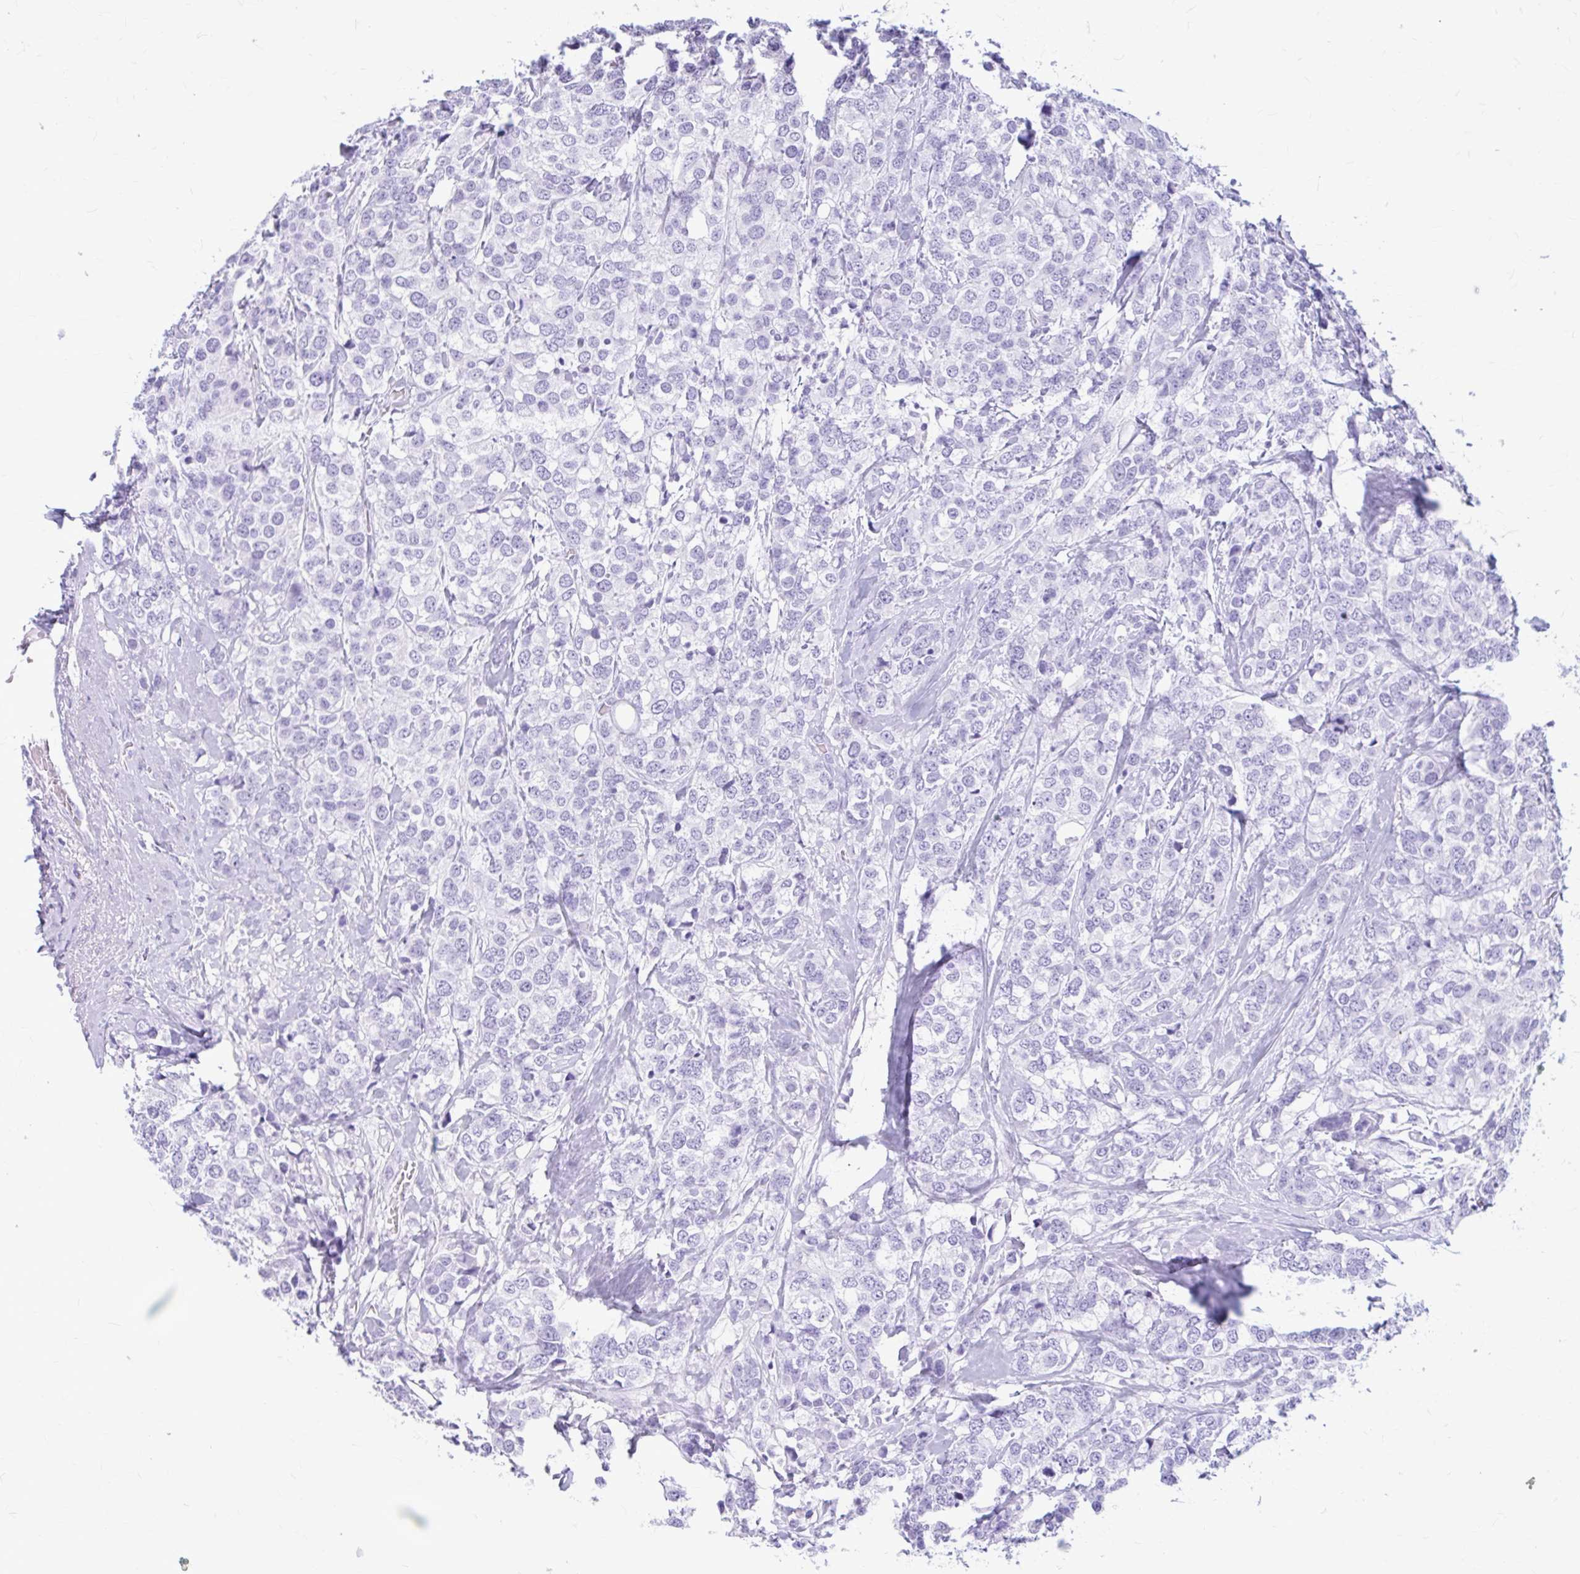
{"staining": {"intensity": "negative", "quantity": "none", "location": "none"}, "tissue": "breast cancer", "cell_type": "Tumor cells", "image_type": "cancer", "snomed": [{"axis": "morphology", "description": "Lobular carcinoma"}, {"axis": "topography", "description": "Breast"}], "caption": "Tumor cells are negative for brown protein staining in breast cancer.", "gene": "KLHDC7A", "patient": {"sex": "female", "age": 59}}